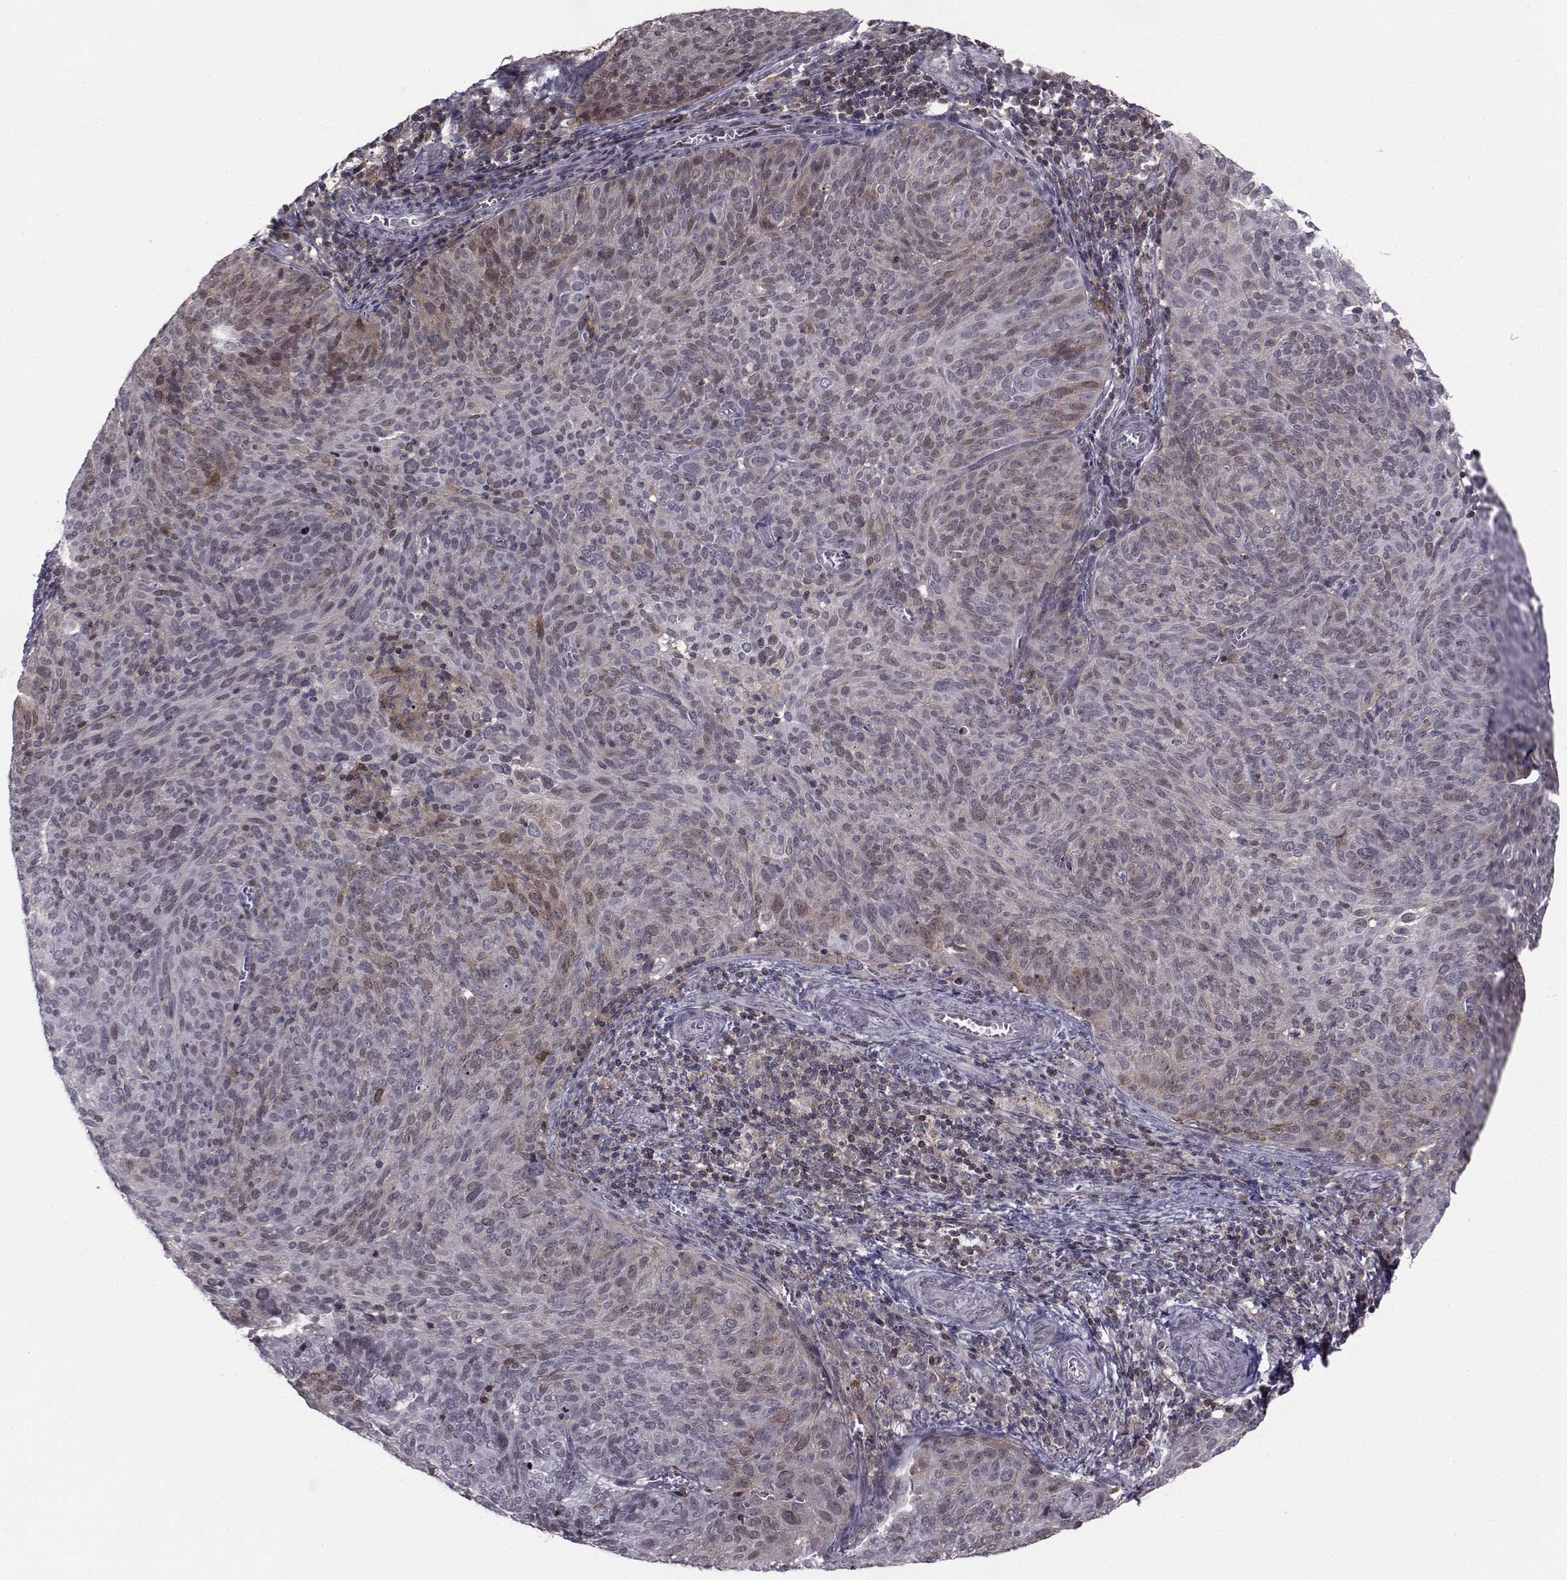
{"staining": {"intensity": "weak", "quantity": "<25%", "location": "cytoplasmic/membranous"}, "tissue": "cervical cancer", "cell_type": "Tumor cells", "image_type": "cancer", "snomed": [{"axis": "morphology", "description": "Squamous cell carcinoma, NOS"}, {"axis": "topography", "description": "Cervix"}], "caption": "Tumor cells show no significant protein positivity in cervical squamous cell carcinoma.", "gene": "PCP4L1", "patient": {"sex": "female", "age": 39}}